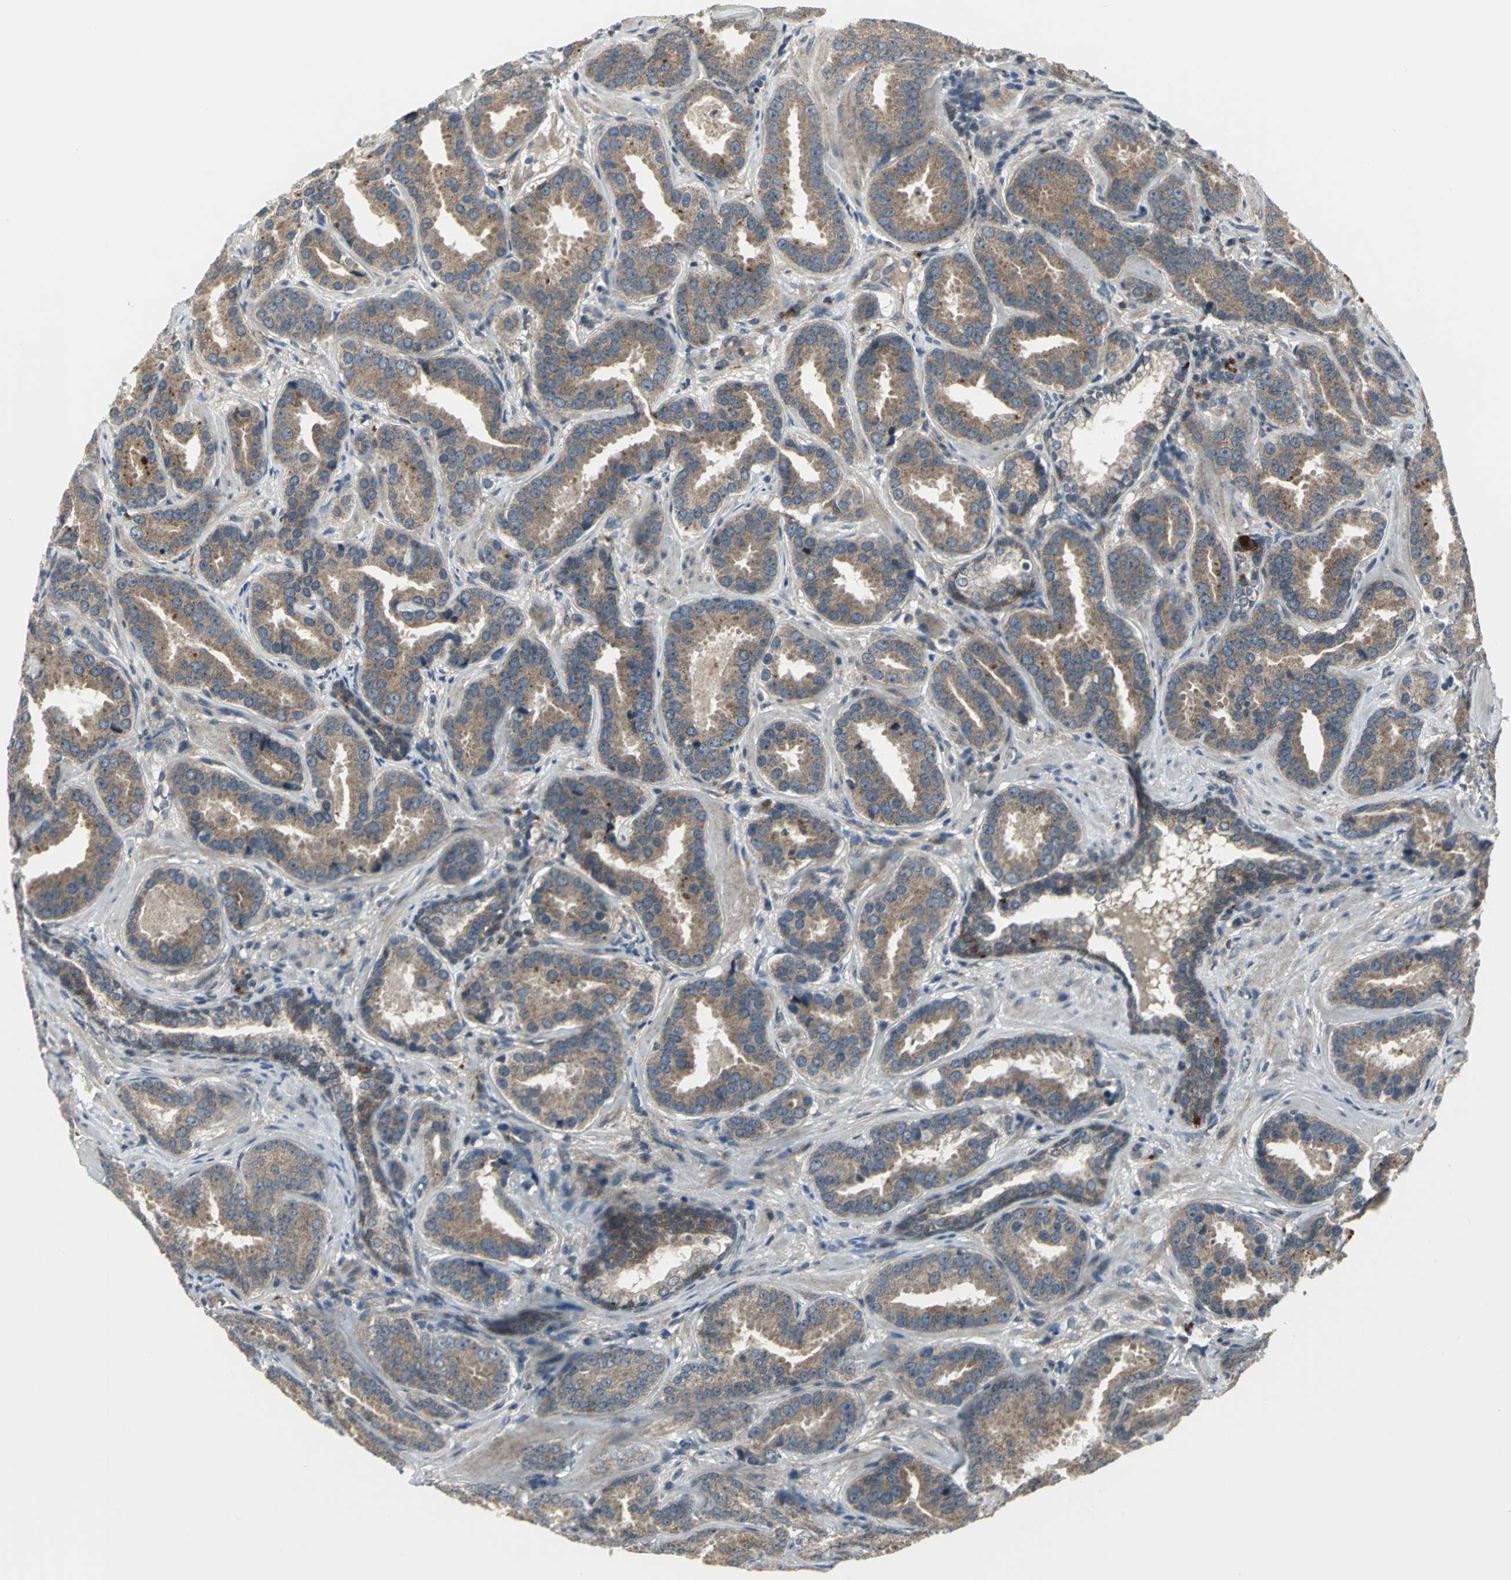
{"staining": {"intensity": "moderate", "quantity": ">75%", "location": "cytoplasmic/membranous"}, "tissue": "prostate cancer", "cell_type": "Tumor cells", "image_type": "cancer", "snomed": [{"axis": "morphology", "description": "Adenocarcinoma, Low grade"}, {"axis": "topography", "description": "Prostate"}], "caption": "Prostate cancer (low-grade adenocarcinoma) was stained to show a protein in brown. There is medium levels of moderate cytoplasmic/membranous positivity in about >75% of tumor cells.", "gene": "MAPK8IP3", "patient": {"sex": "male", "age": 59}}